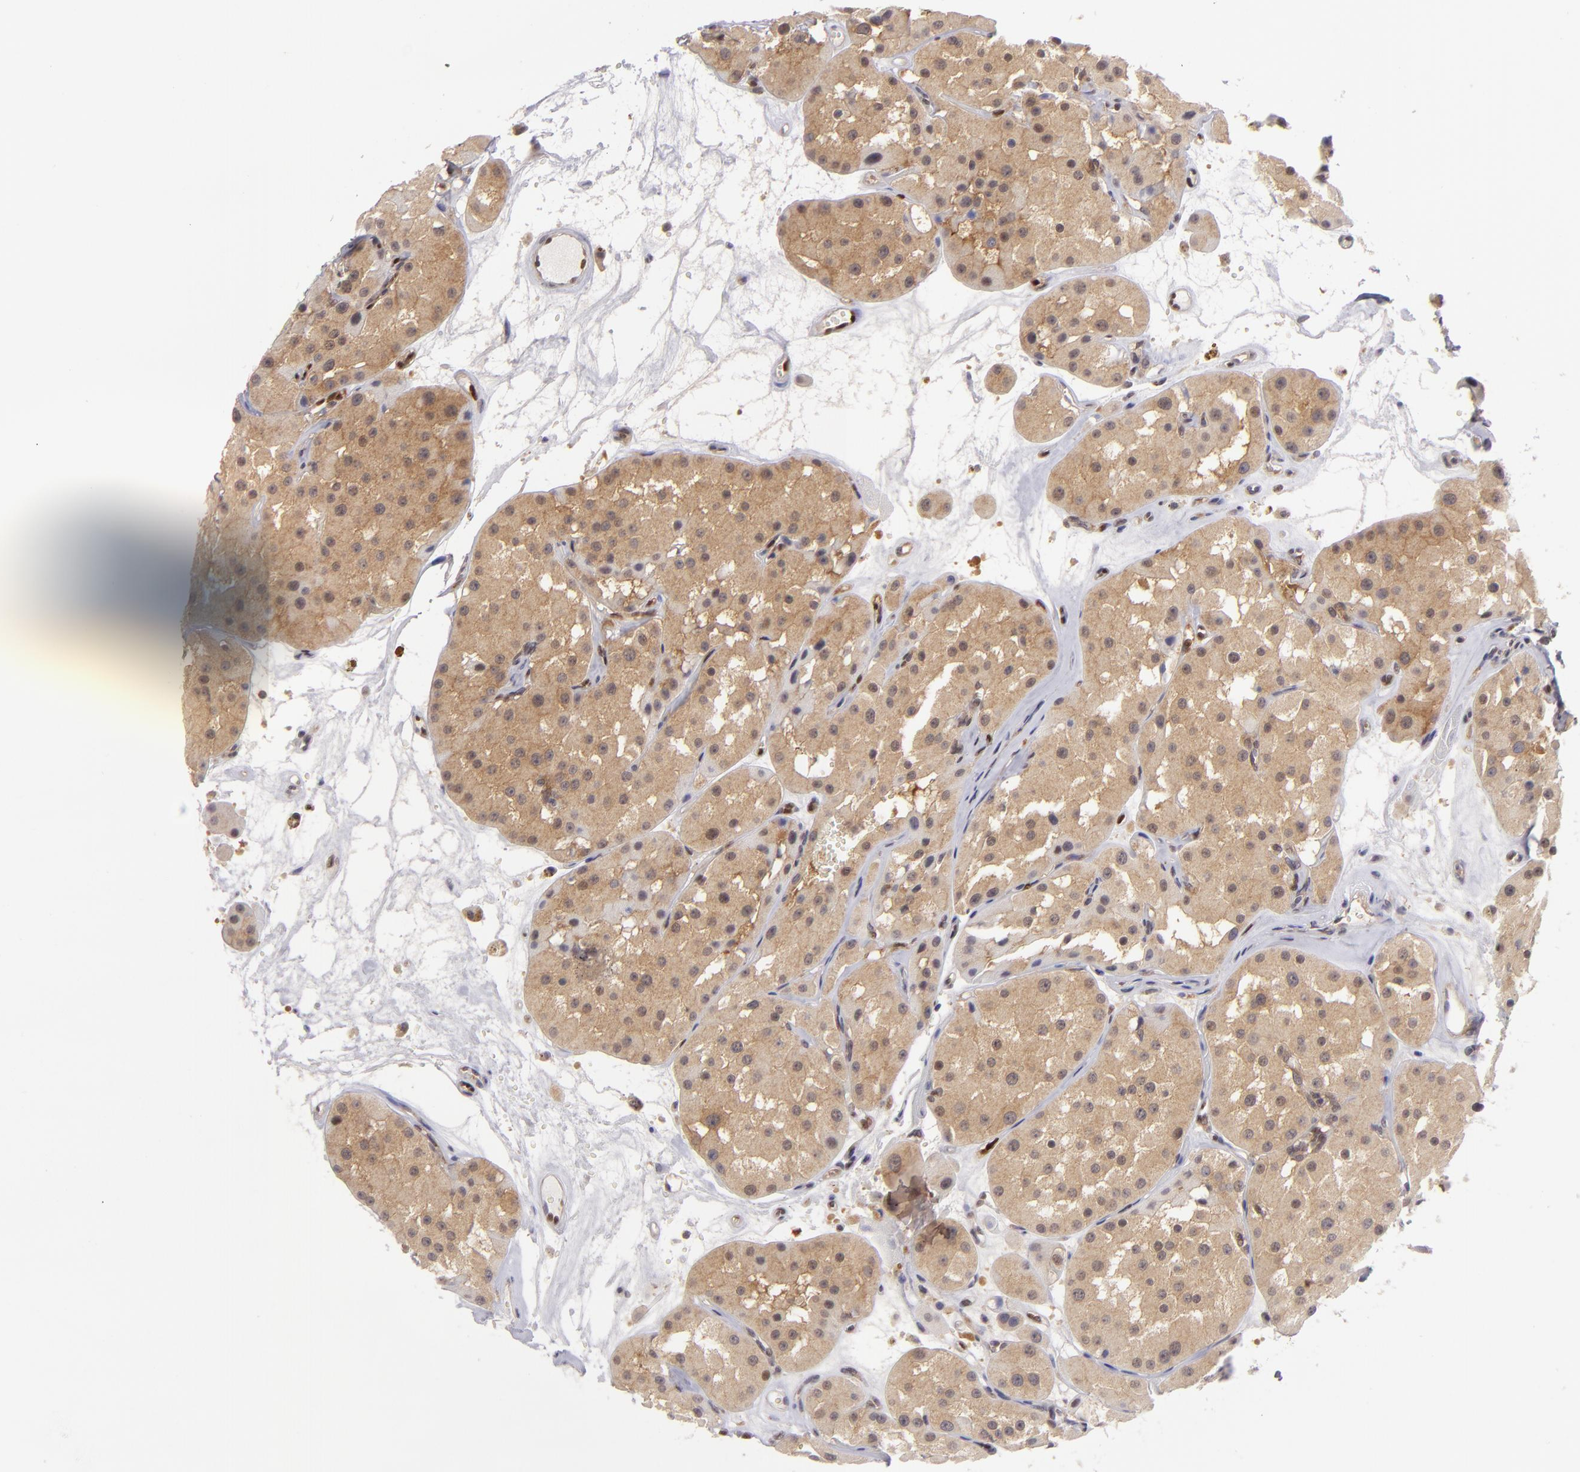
{"staining": {"intensity": "moderate", "quantity": ">75%", "location": "cytoplasmic/membranous"}, "tissue": "renal cancer", "cell_type": "Tumor cells", "image_type": "cancer", "snomed": [{"axis": "morphology", "description": "Adenocarcinoma, uncertain malignant potential"}, {"axis": "topography", "description": "Kidney"}], "caption": "Adenocarcinoma,  uncertain malignant potential (renal) stained with a brown dye shows moderate cytoplasmic/membranous positive staining in about >75% of tumor cells.", "gene": "PTPN13", "patient": {"sex": "male", "age": 63}}